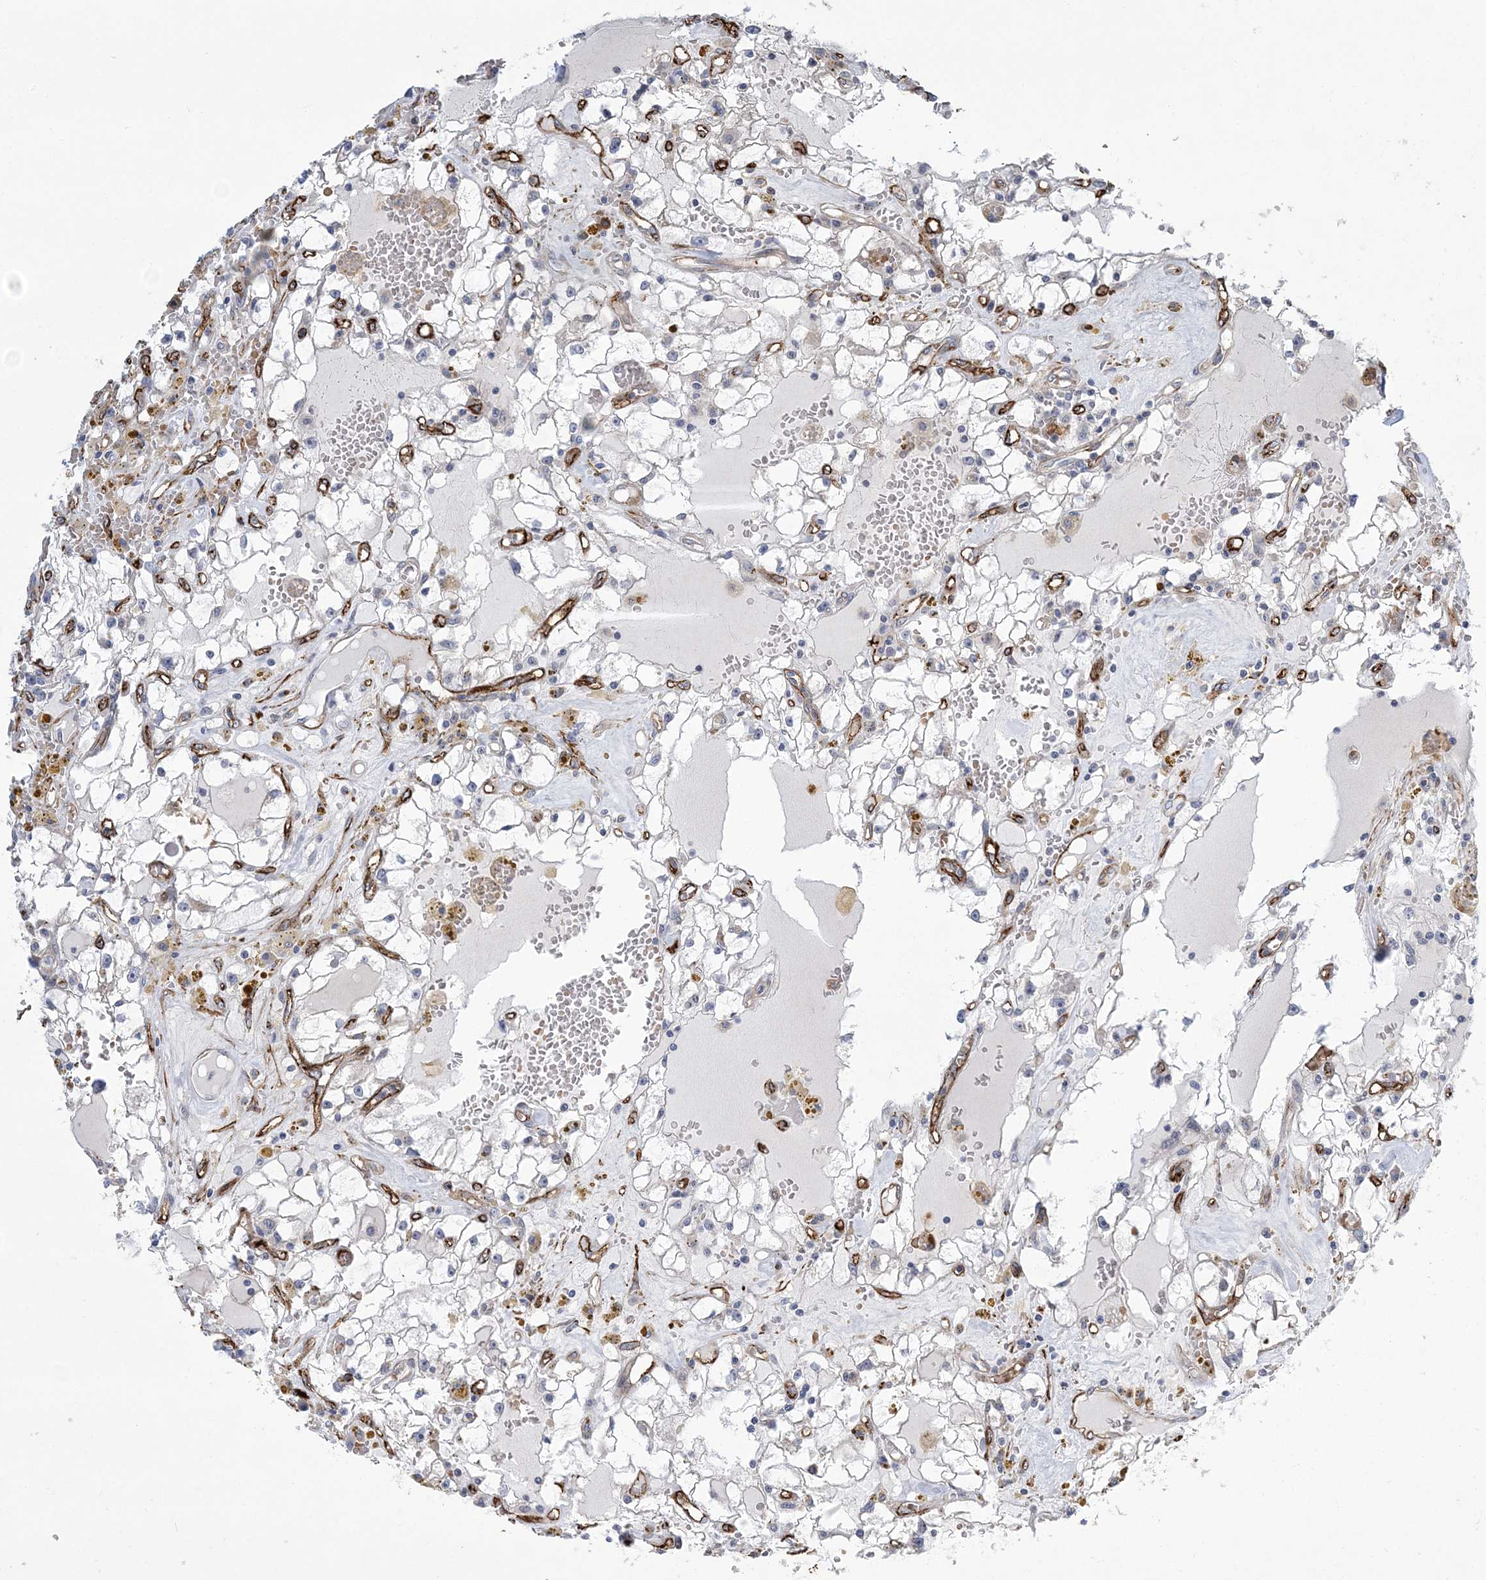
{"staining": {"intensity": "negative", "quantity": "none", "location": "none"}, "tissue": "renal cancer", "cell_type": "Tumor cells", "image_type": "cancer", "snomed": [{"axis": "morphology", "description": "Adenocarcinoma, NOS"}, {"axis": "topography", "description": "Kidney"}], "caption": "Immunohistochemistry histopathology image of neoplastic tissue: human renal cancer stained with DAB shows no significant protein expression in tumor cells.", "gene": "CALN1", "patient": {"sex": "male", "age": 56}}